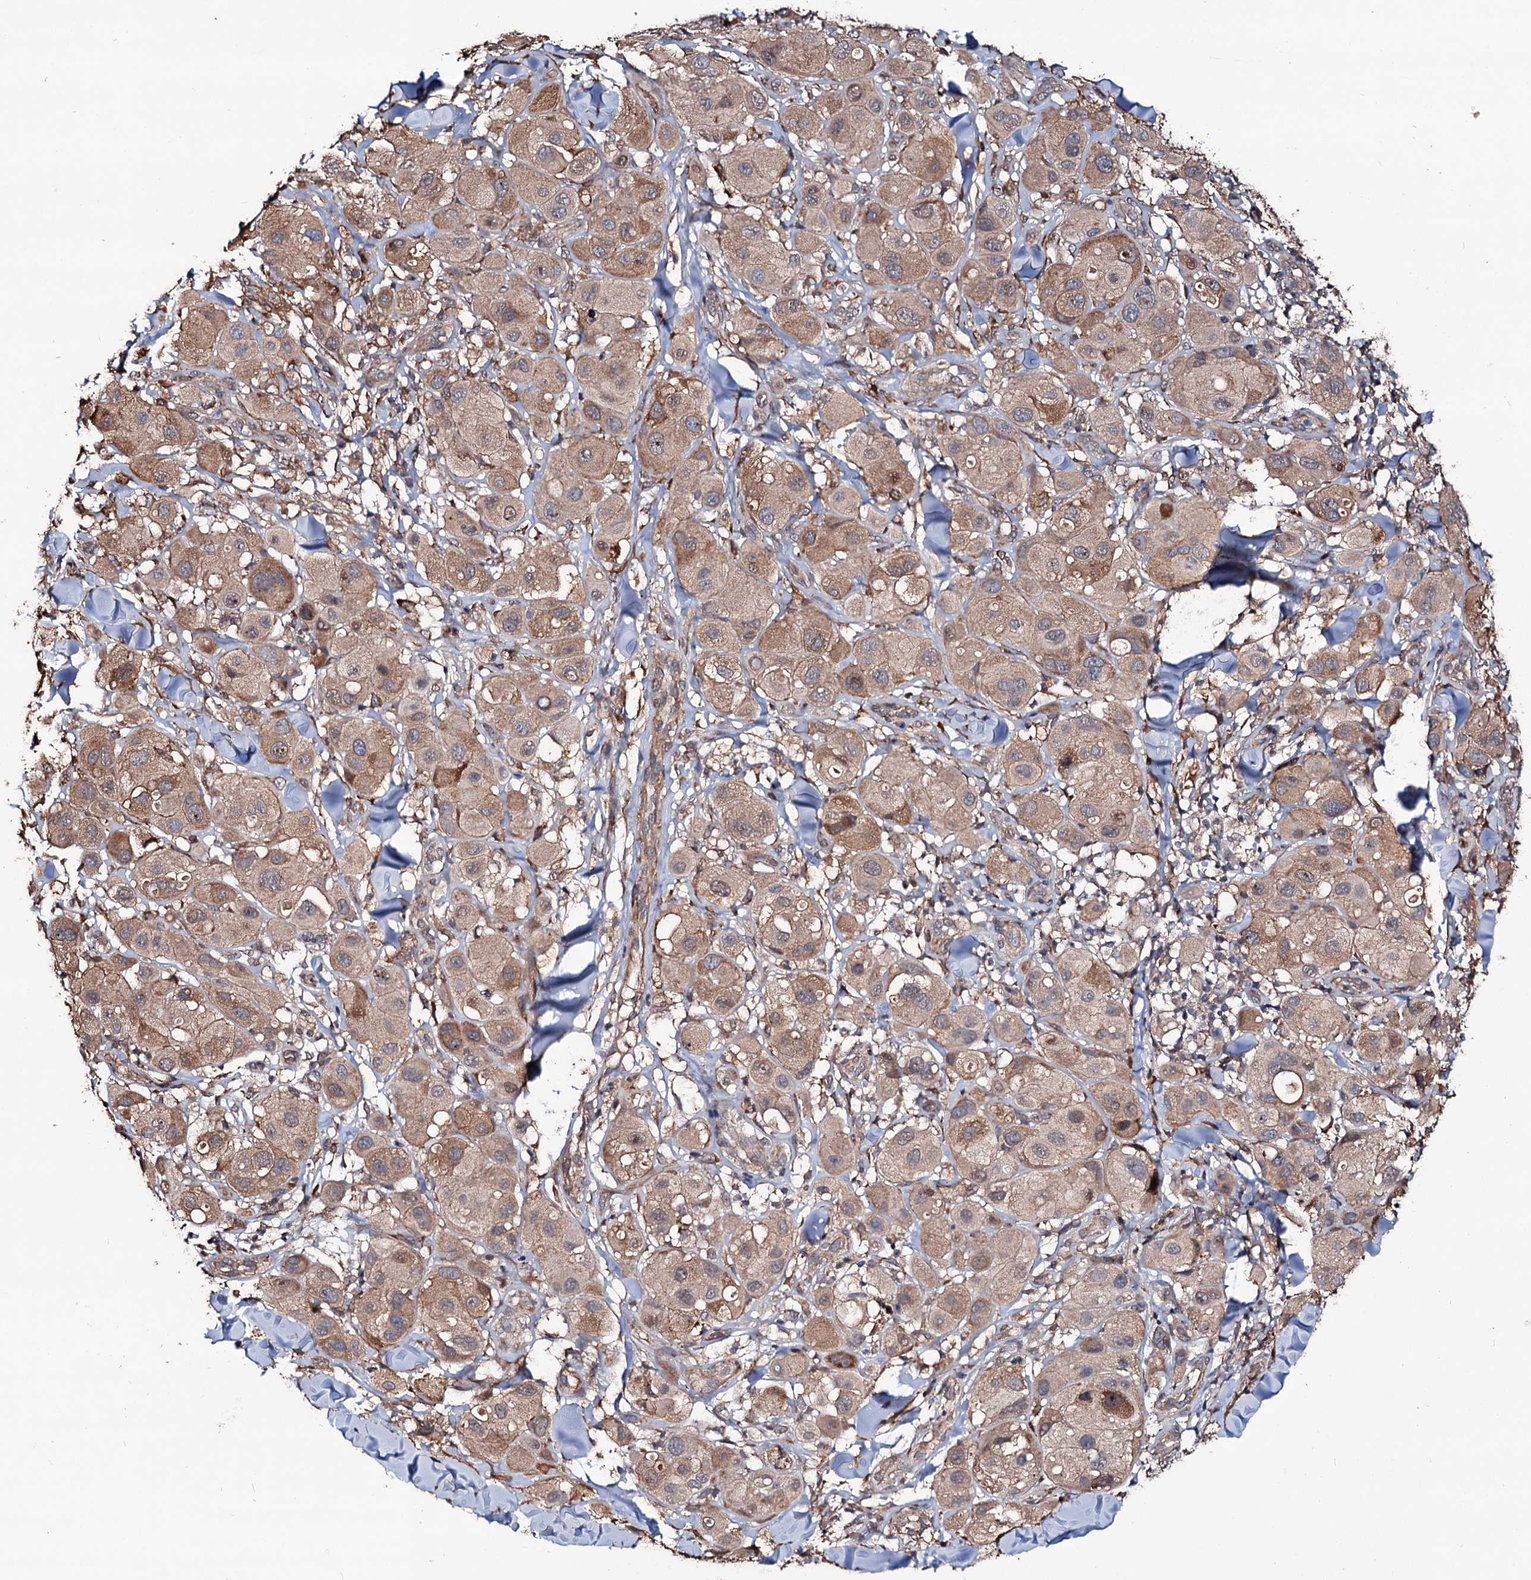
{"staining": {"intensity": "moderate", "quantity": ">75%", "location": "cytoplasmic/membranous,nuclear"}, "tissue": "melanoma", "cell_type": "Tumor cells", "image_type": "cancer", "snomed": [{"axis": "morphology", "description": "Malignant melanoma, Metastatic site"}, {"axis": "topography", "description": "Skin"}], "caption": "Human malignant melanoma (metastatic site) stained with a brown dye demonstrates moderate cytoplasmic/membranous and nuclear positive staining in approximately >75% of tumor cells.", "gene": "GRIP1", "patient": {"sex": "male", "age": 41}}